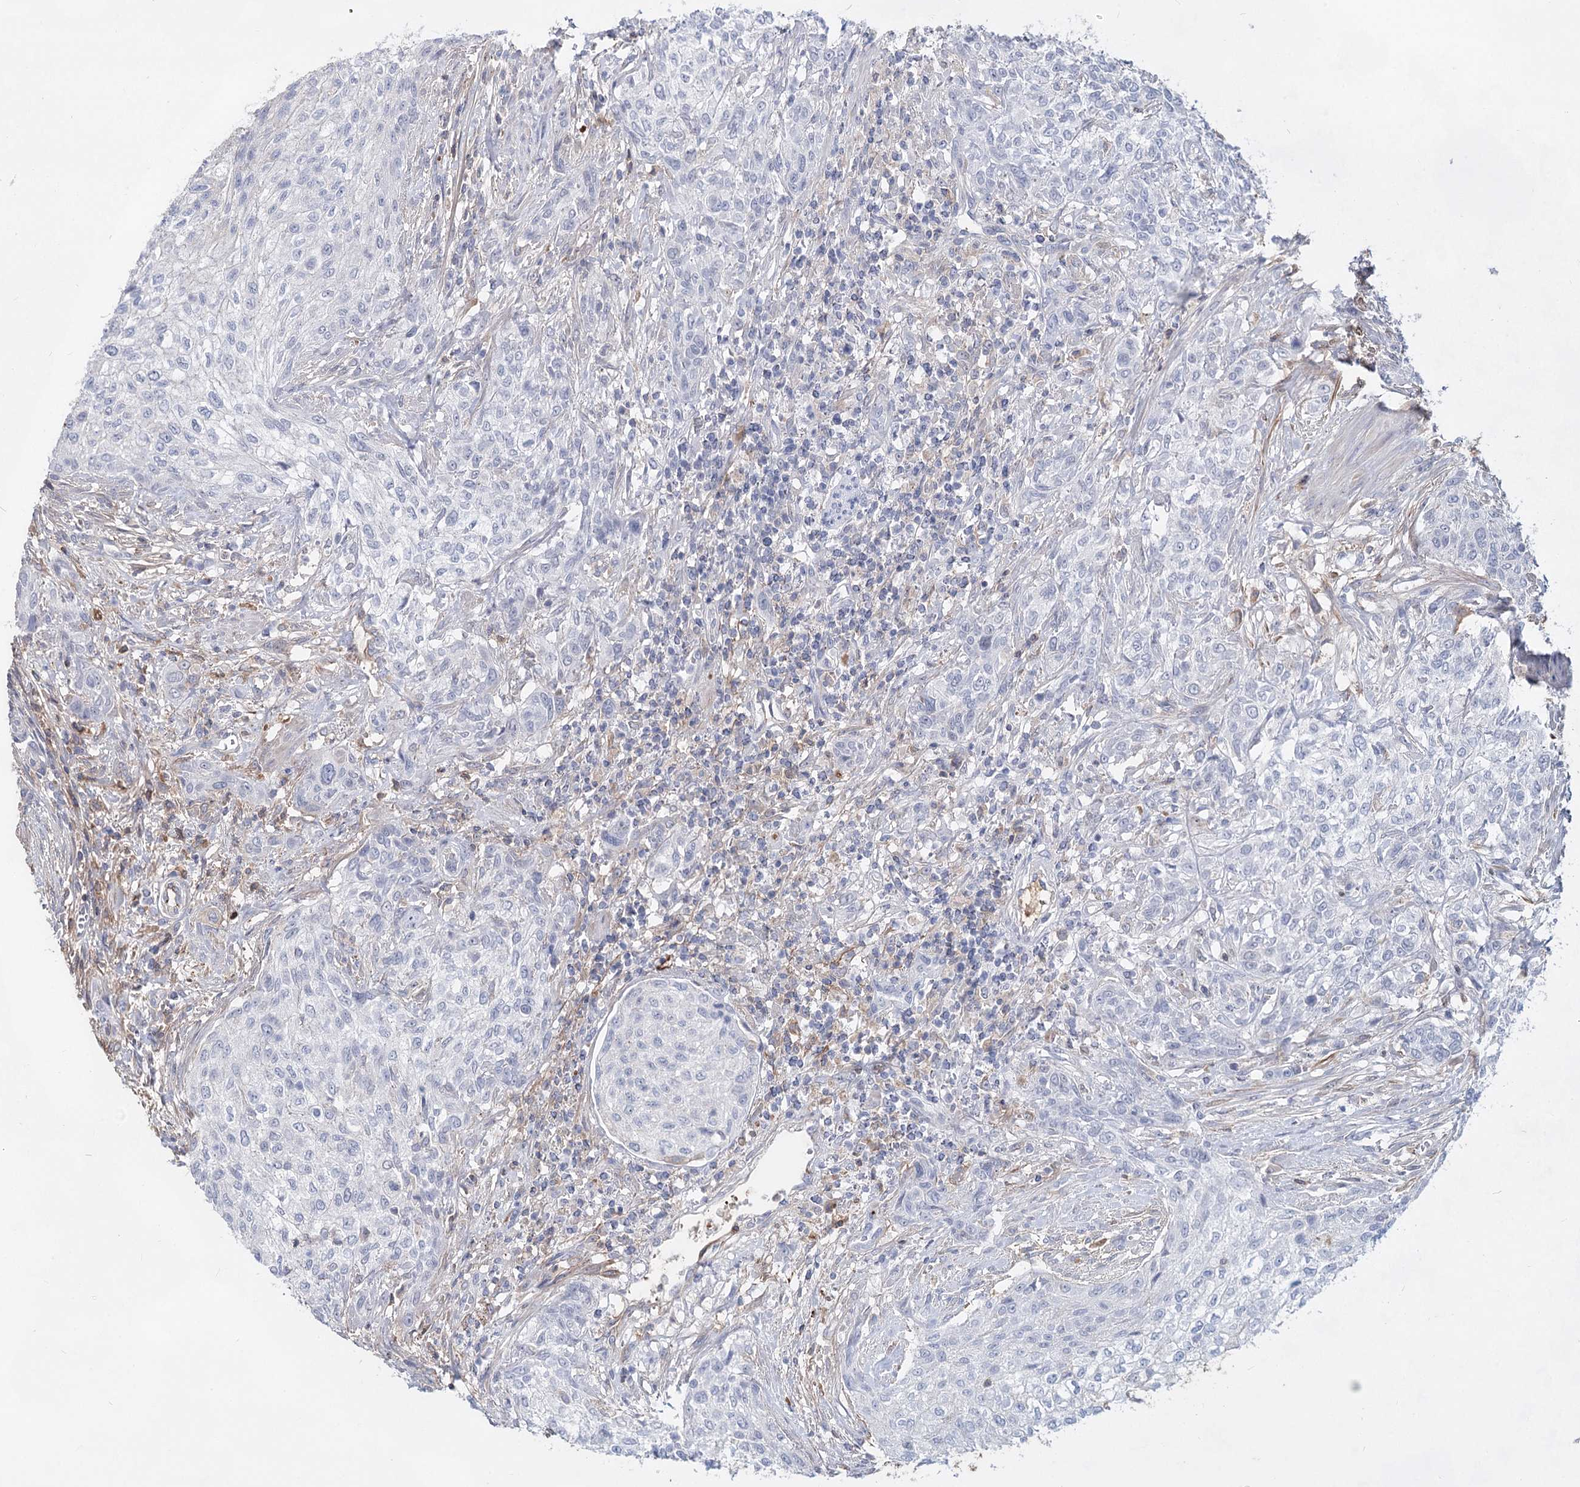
{"staining": {"intensity": "negative", "quantity": "none", "location": "none"}, "tissue": "urothelial cancer", "cell_type": "Tumor cells", "image_type": "cancer", "snomed": [{"axis": "morphology", "description": "Normal tissue, NOS"}, {"axis": "morphology", "description": "Urothelial carcinoma, NOS"}, {"axis": "topography", "description": "Urinary bladder"}, {"axis": "topography", "description": "Peripheral nerve tissue"}], "caption": "Transitional cell carcinoma was stained to show a protein in brown. There is no significant staining in tumor cells.", "gene": "TASOR2", "patient": {"sex": "male", "age": 35}}